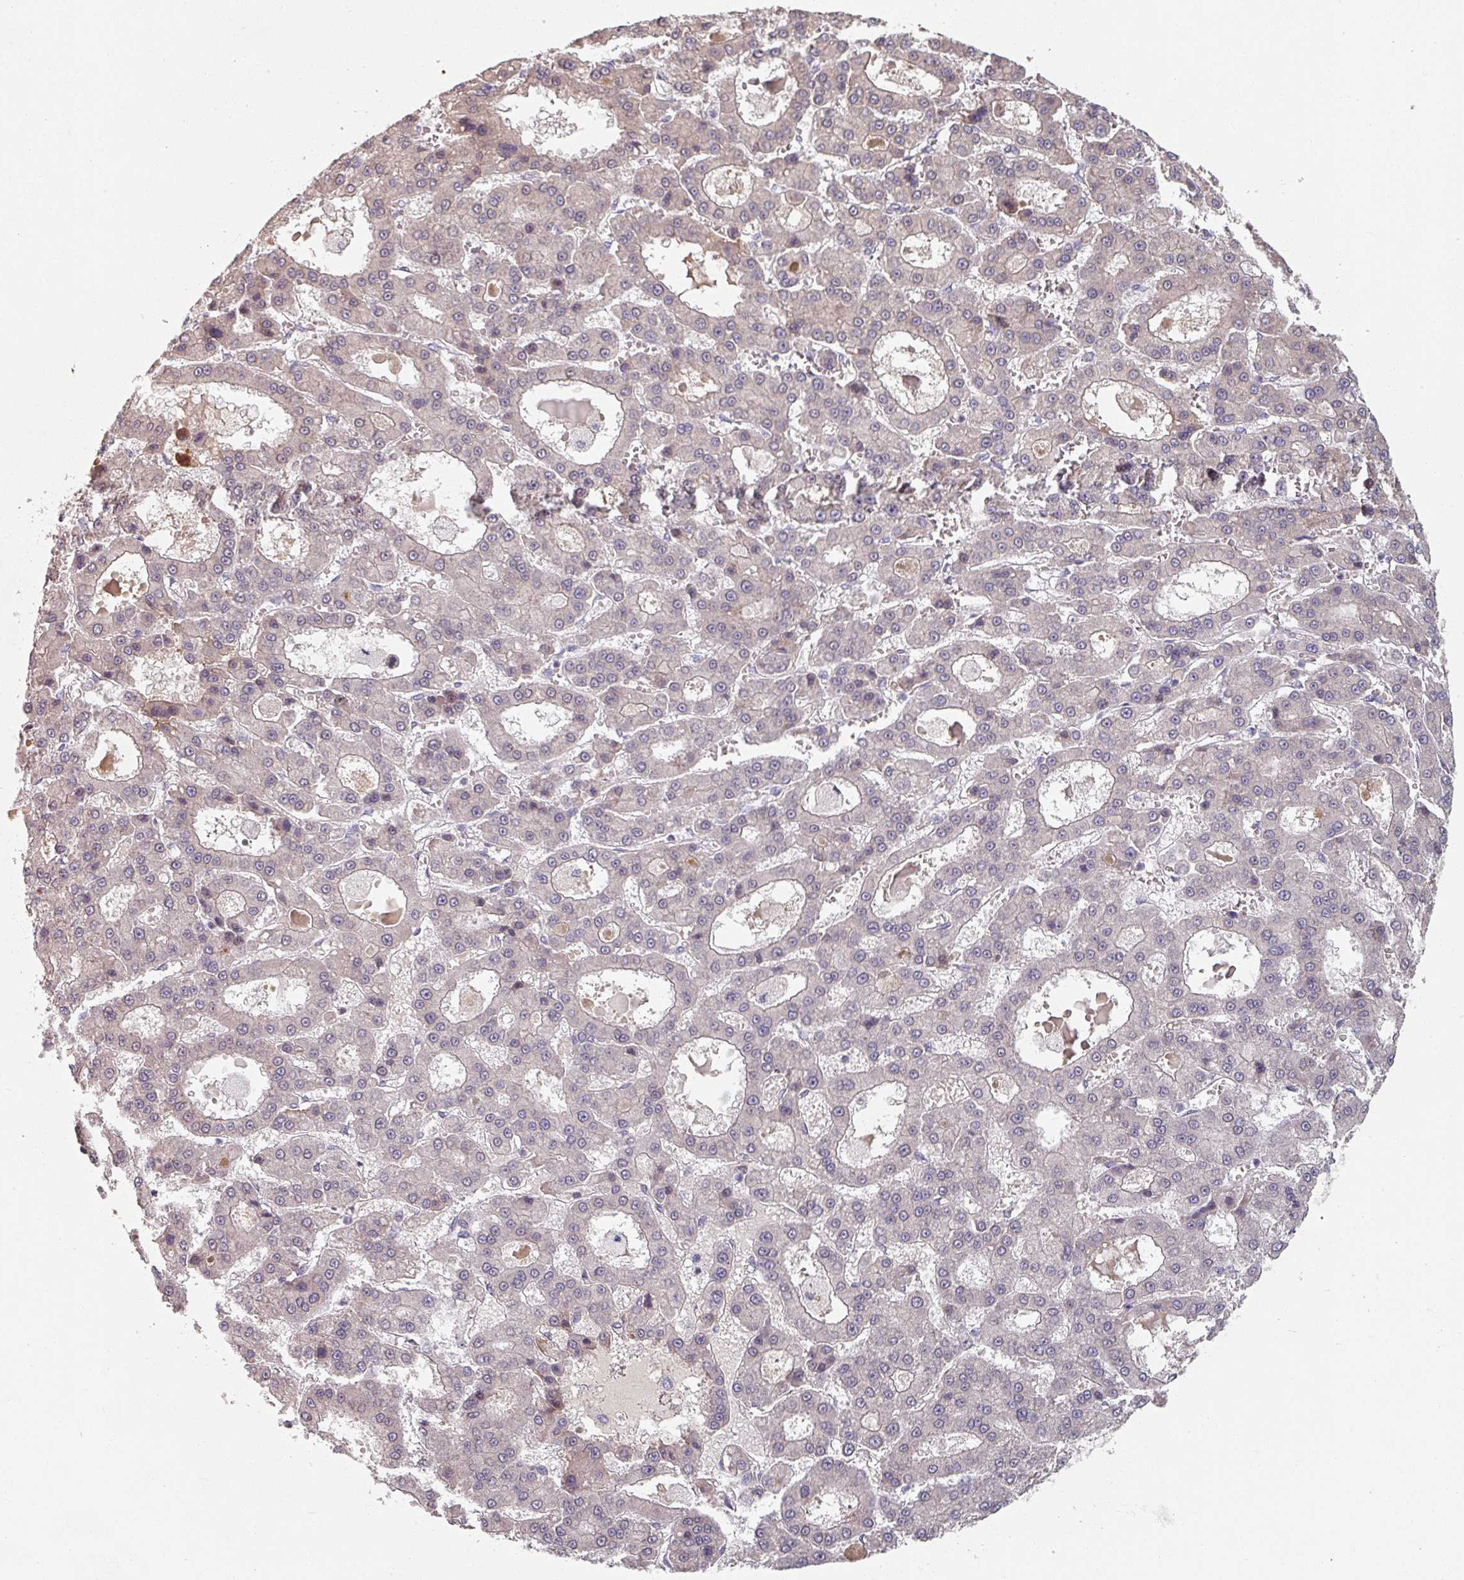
{"staining": {"intensity": "negative", "quantity": "none", "location": "none"}, "tissue": "liver cancer", "cell_type": "Tumor cells", "image_type": "cancer", "snomed": [{"axis": "morphology", "description": "Carcinoma, Hepatocellular, NOS"}, {"axis": "topography", "description": "Liver"}], "caption": "Immunohistochemistry (IHC) of human hepatocellular carcinoma (liver) reveals no positivity in tumor cells. The staining is performed using DAB brown chromogen with nuclei counter-stained in using hematoxylin.", "gene": "C4BPB", "patient": {"sex": "male", "age": 70}}